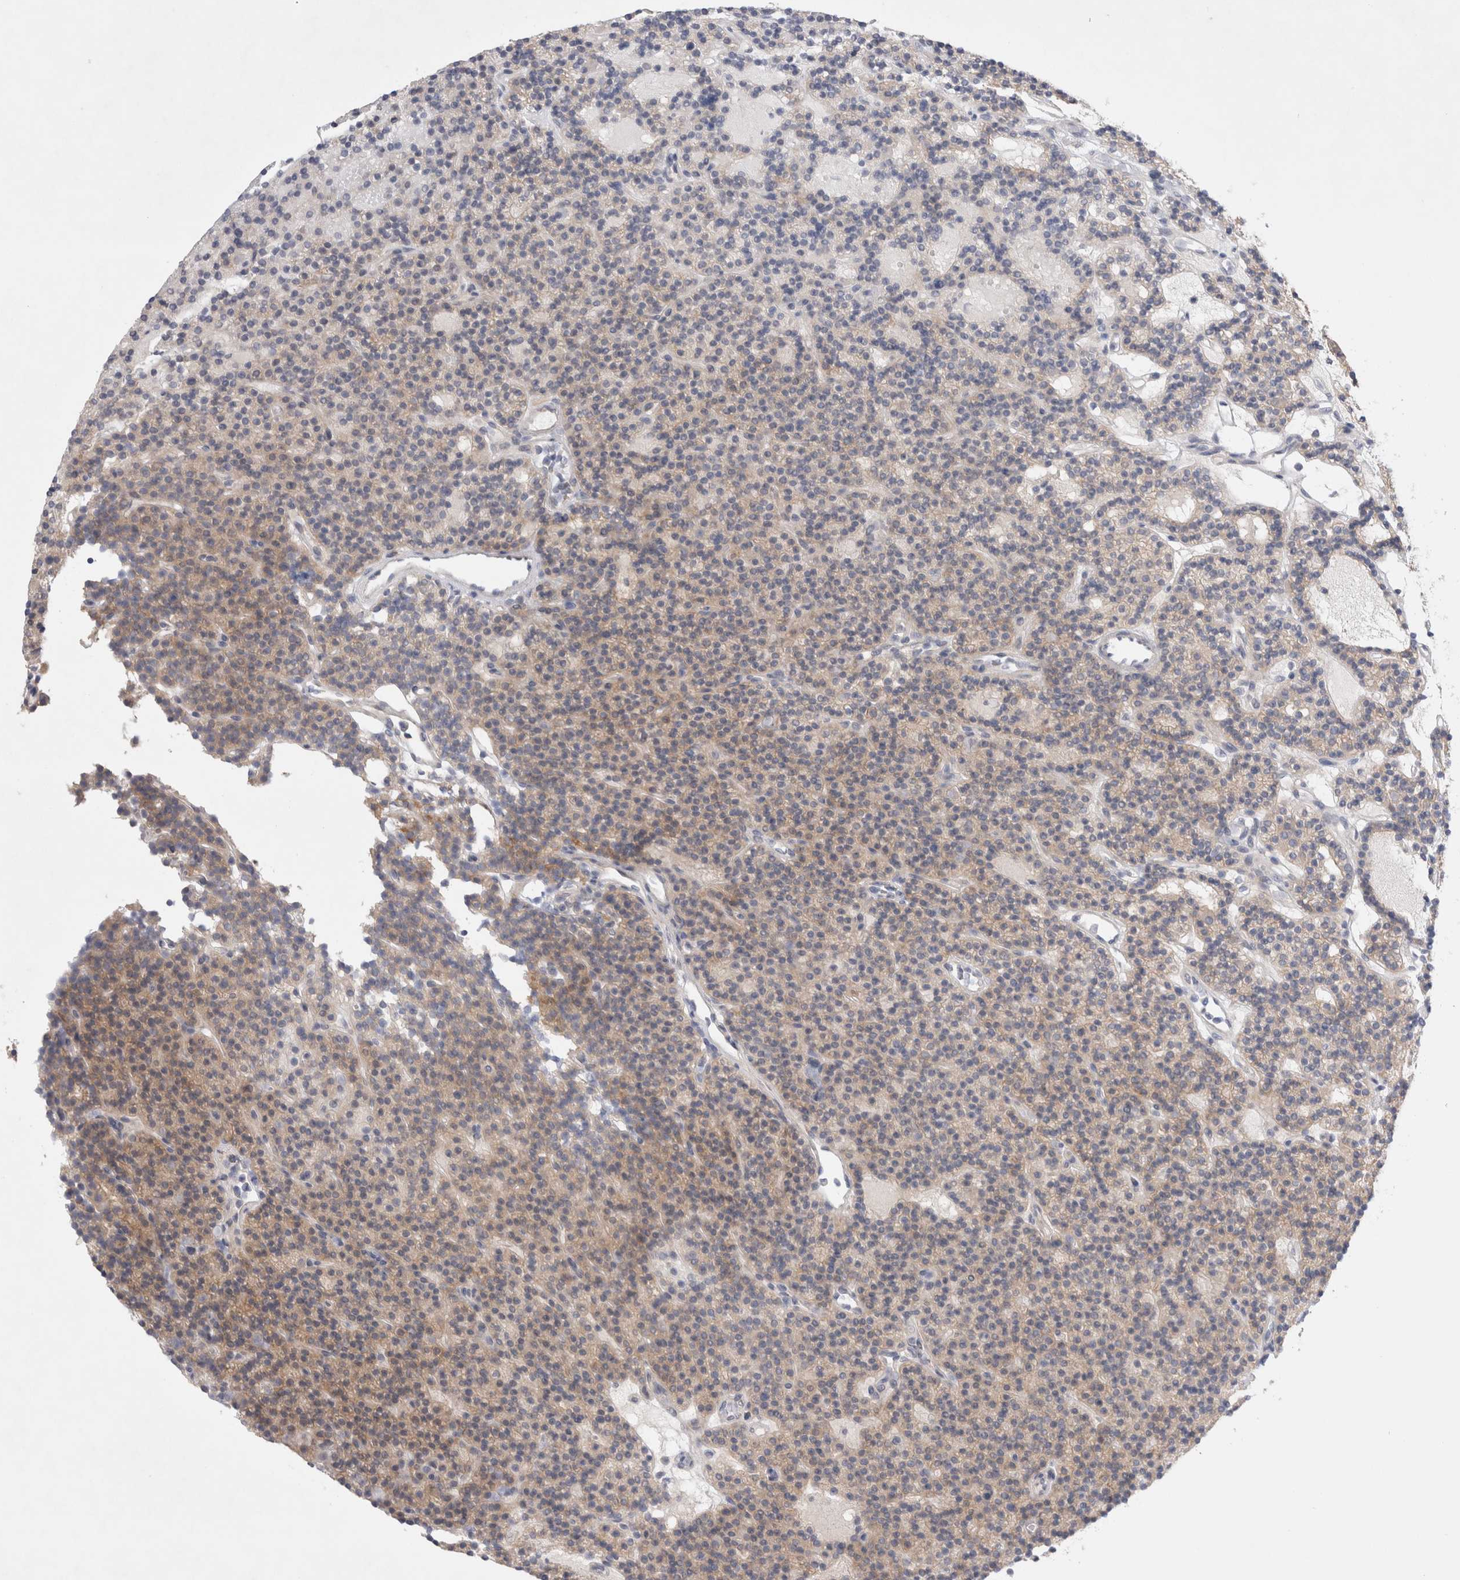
{"staining": {"intensity": "weak", "quantity": "25%-75%", "location": "cytoplasmic/membranous"}, "tissue": "parathyroid gland", "cell_type": "Glandular cells", "image_type": "normal", "snomed": [{"axis": "morphology", "description": "Normal tissue, NOS"}, {"axis": "topography", "description": "Parathyroid gland"}], "caption": "IHC histopathology image of benign human parathyroid gland stained for a protein (brown), which demonstrates low levels of weak cytoplasmic/membranous expression in approximately 25%-75% of glandular cells.", "gene": "RBM12B", "patient": {"sex": "male", "age": 75}}